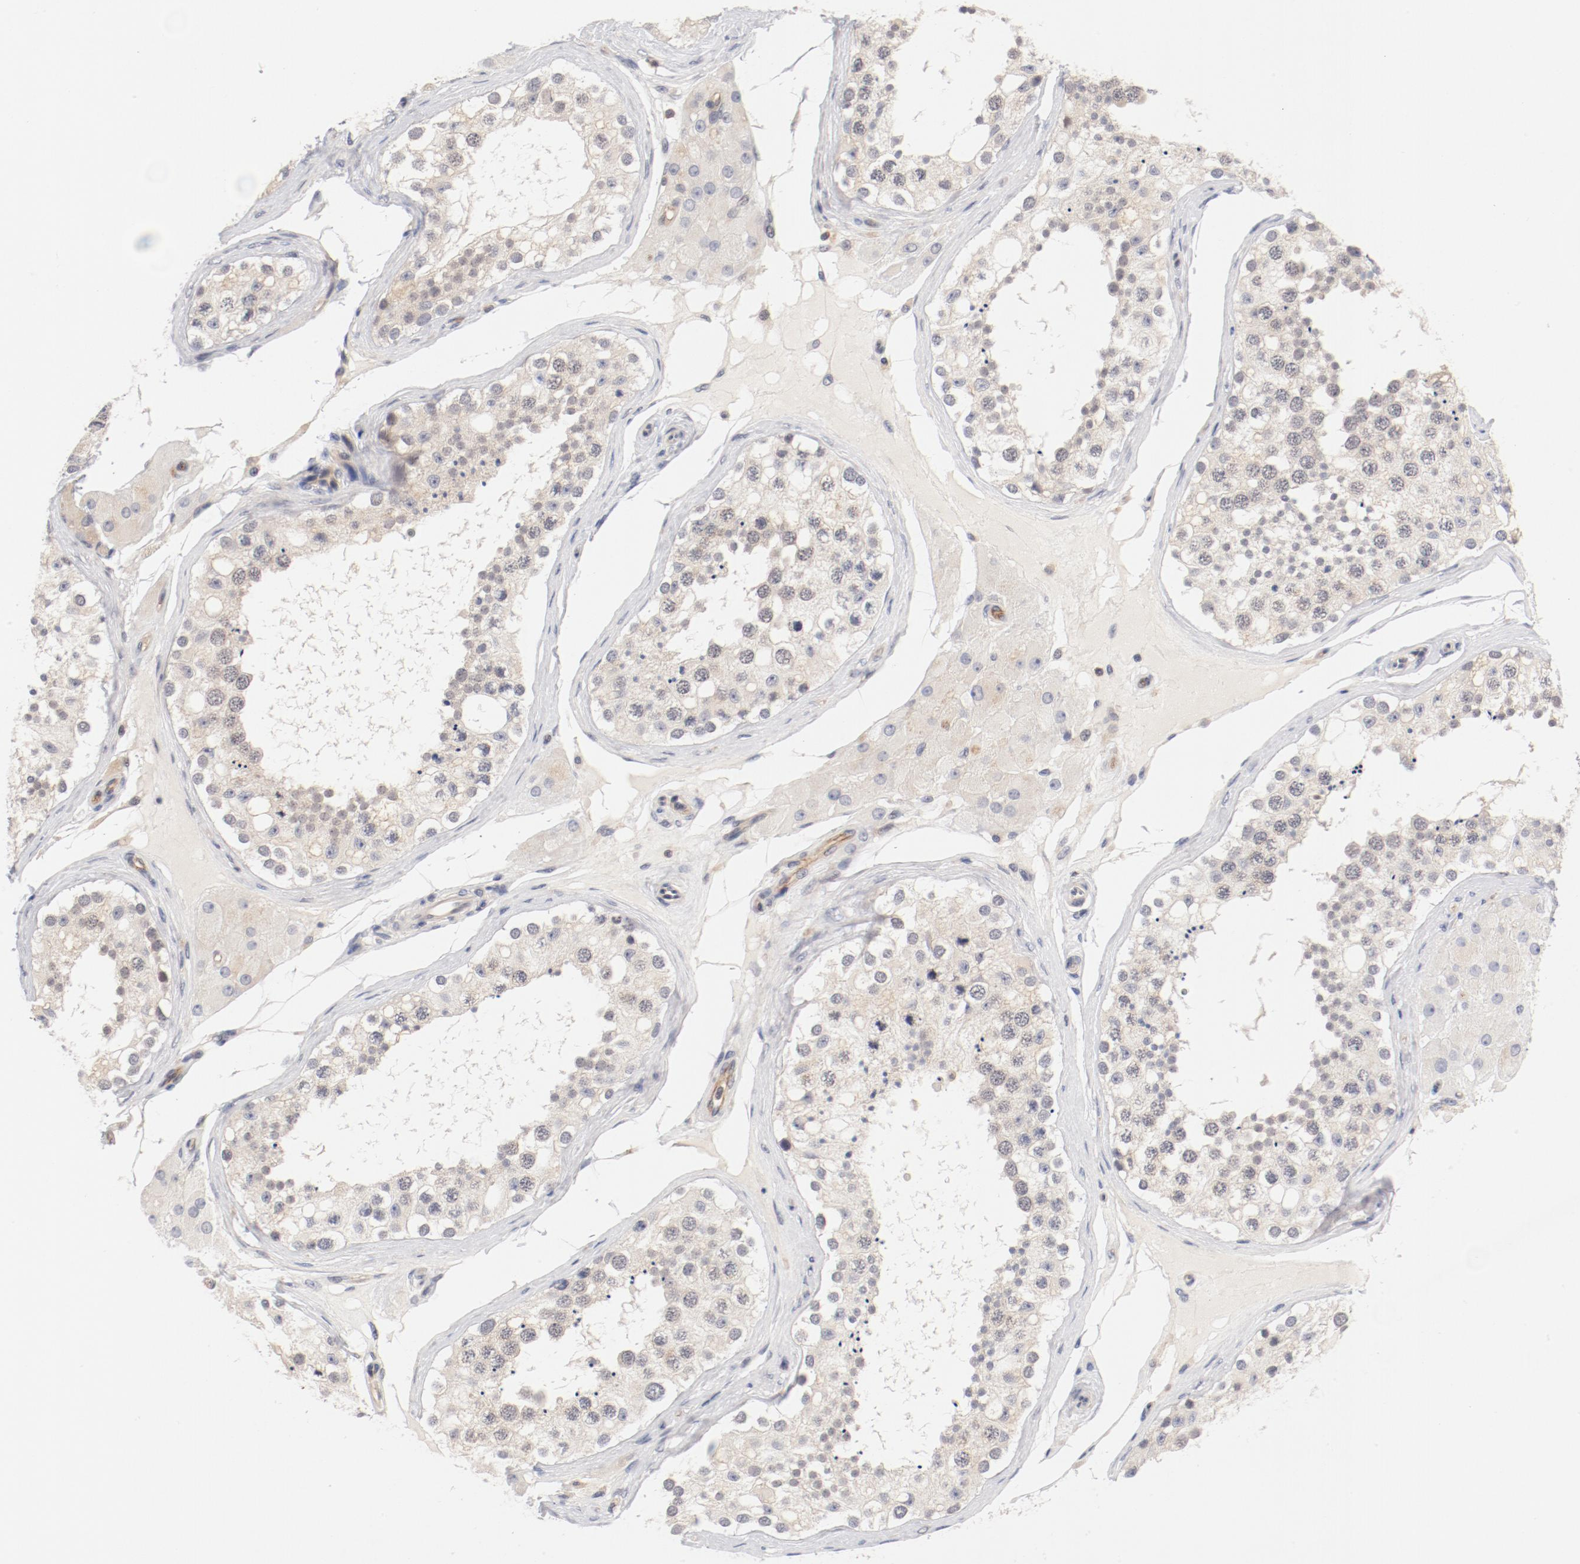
{"staining": {"intensity": "weak", "quantity": "25%-75%", "location": "cytoplasmic/membranous"}, "tissue": "testis", "cell_type": "Cells in seminiferous ducts", "image_type": "normal", "snomed": [{"axis": "morphology", "description": "Normal tissue, NOS"}, {"axis": "topography", "description": "Testis"}], "caption": "Weak cytoplasmic/membranous protein positivity is identified in about 25%-75% of cells in seminiferous ducts in testis. (brown staining indicates protein expression, while blue staining denotes nuclei).", "gene": "ZNF267", "patient": {"sex": "male", "age": 68}}